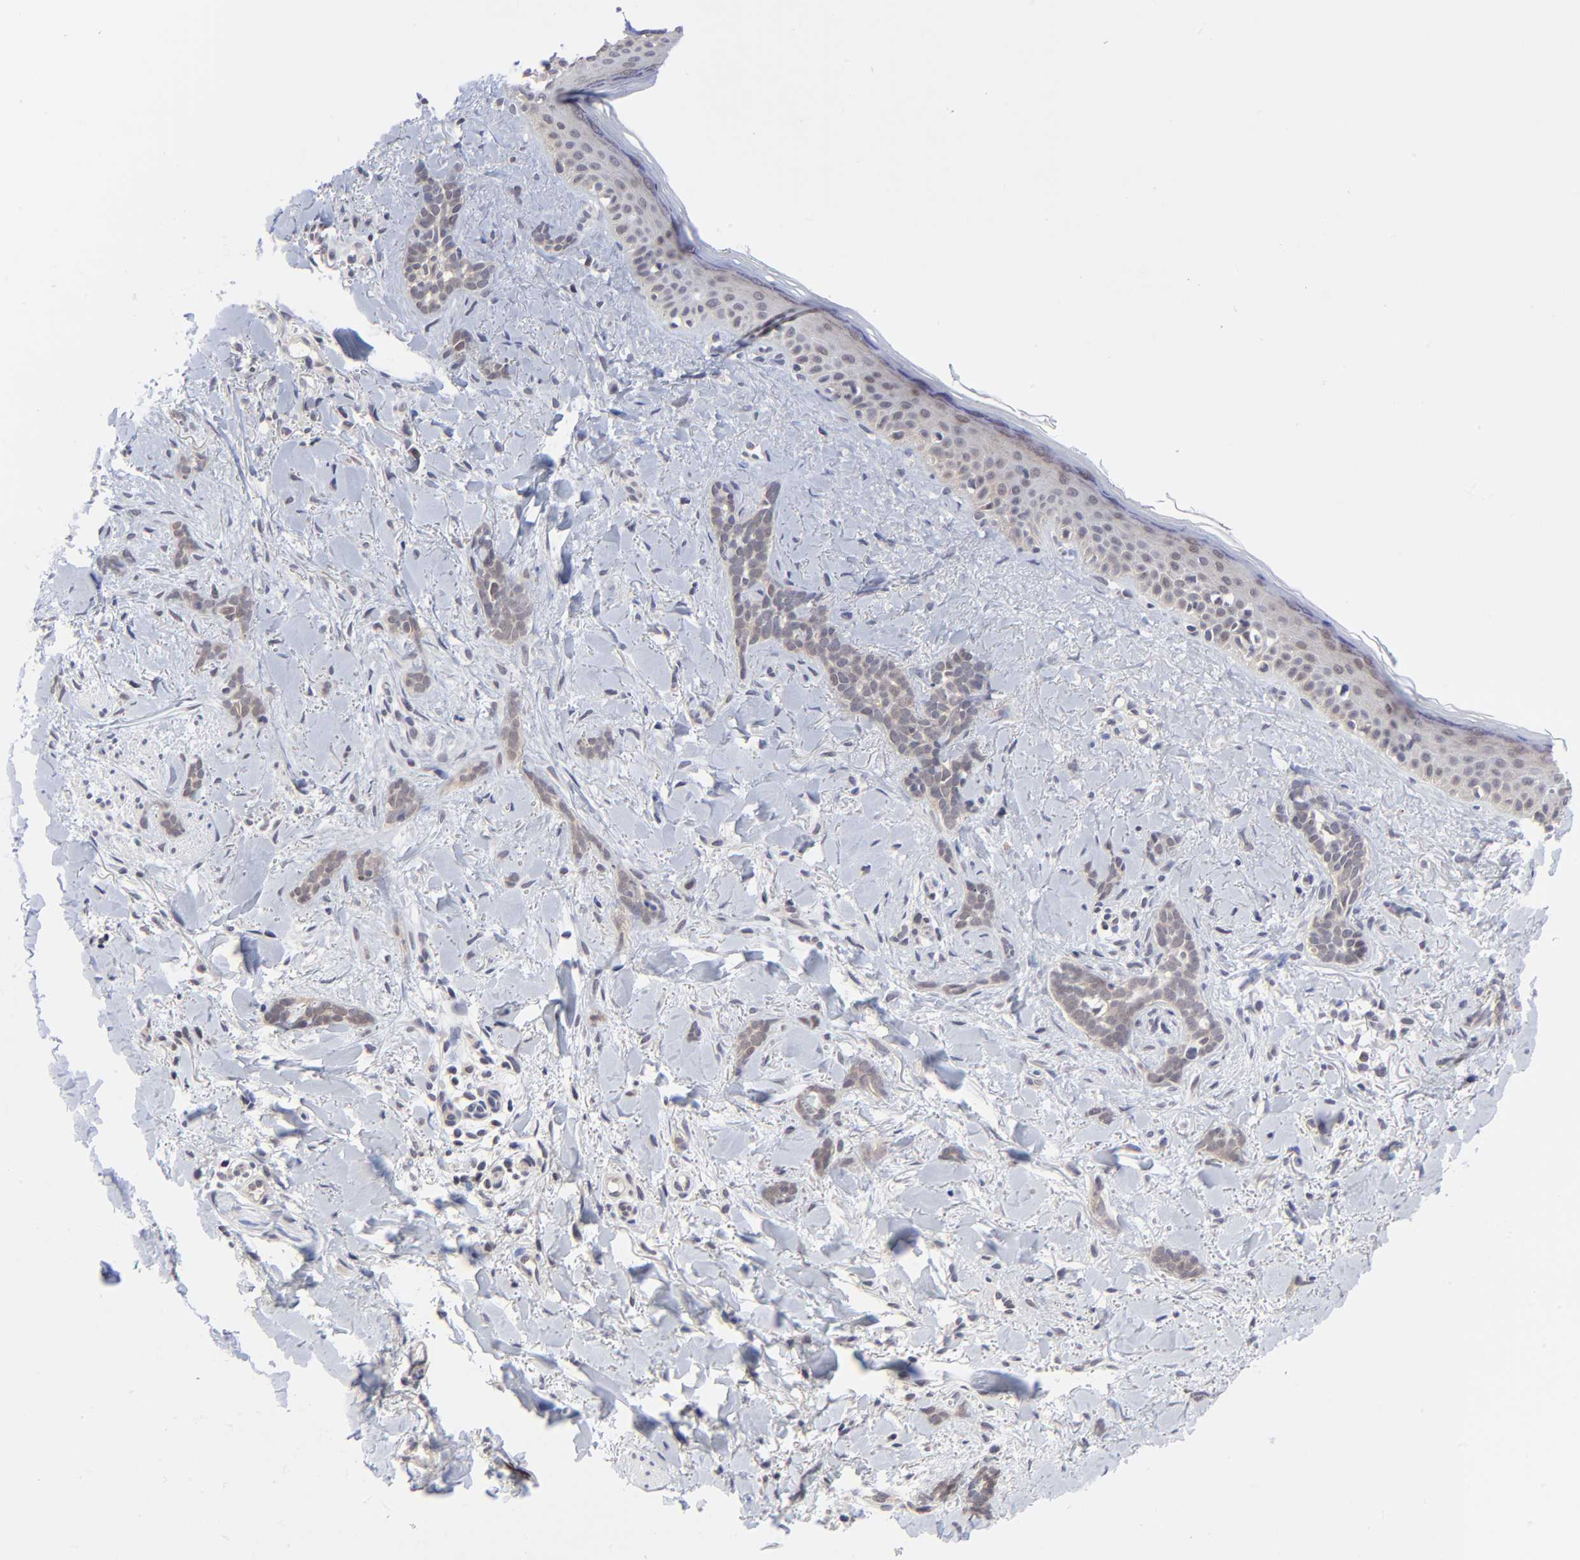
{"staining": {"intensity": "weak", "quantity": ">75%", "location": "cytoplasmic/membranous"}, "tissue": "skin cancer", "cell_type": "Tumor cells", "image_type": "cancer", "snomed": [{"axis": "morphology", "description": "Basal cell carcinoma"}, {"axis": "topography", "description": "Skin"}], "caption": "Skin cancer tissue shows weak cytoplasmic/membranous expression in about >75% of tumor cells (DAB (3,3'-diaminobenzidine) IHC with brightfield microscopy, high magnification).", "gene": "FBXO8", "patient": {"sex": "female", "age": 37}}